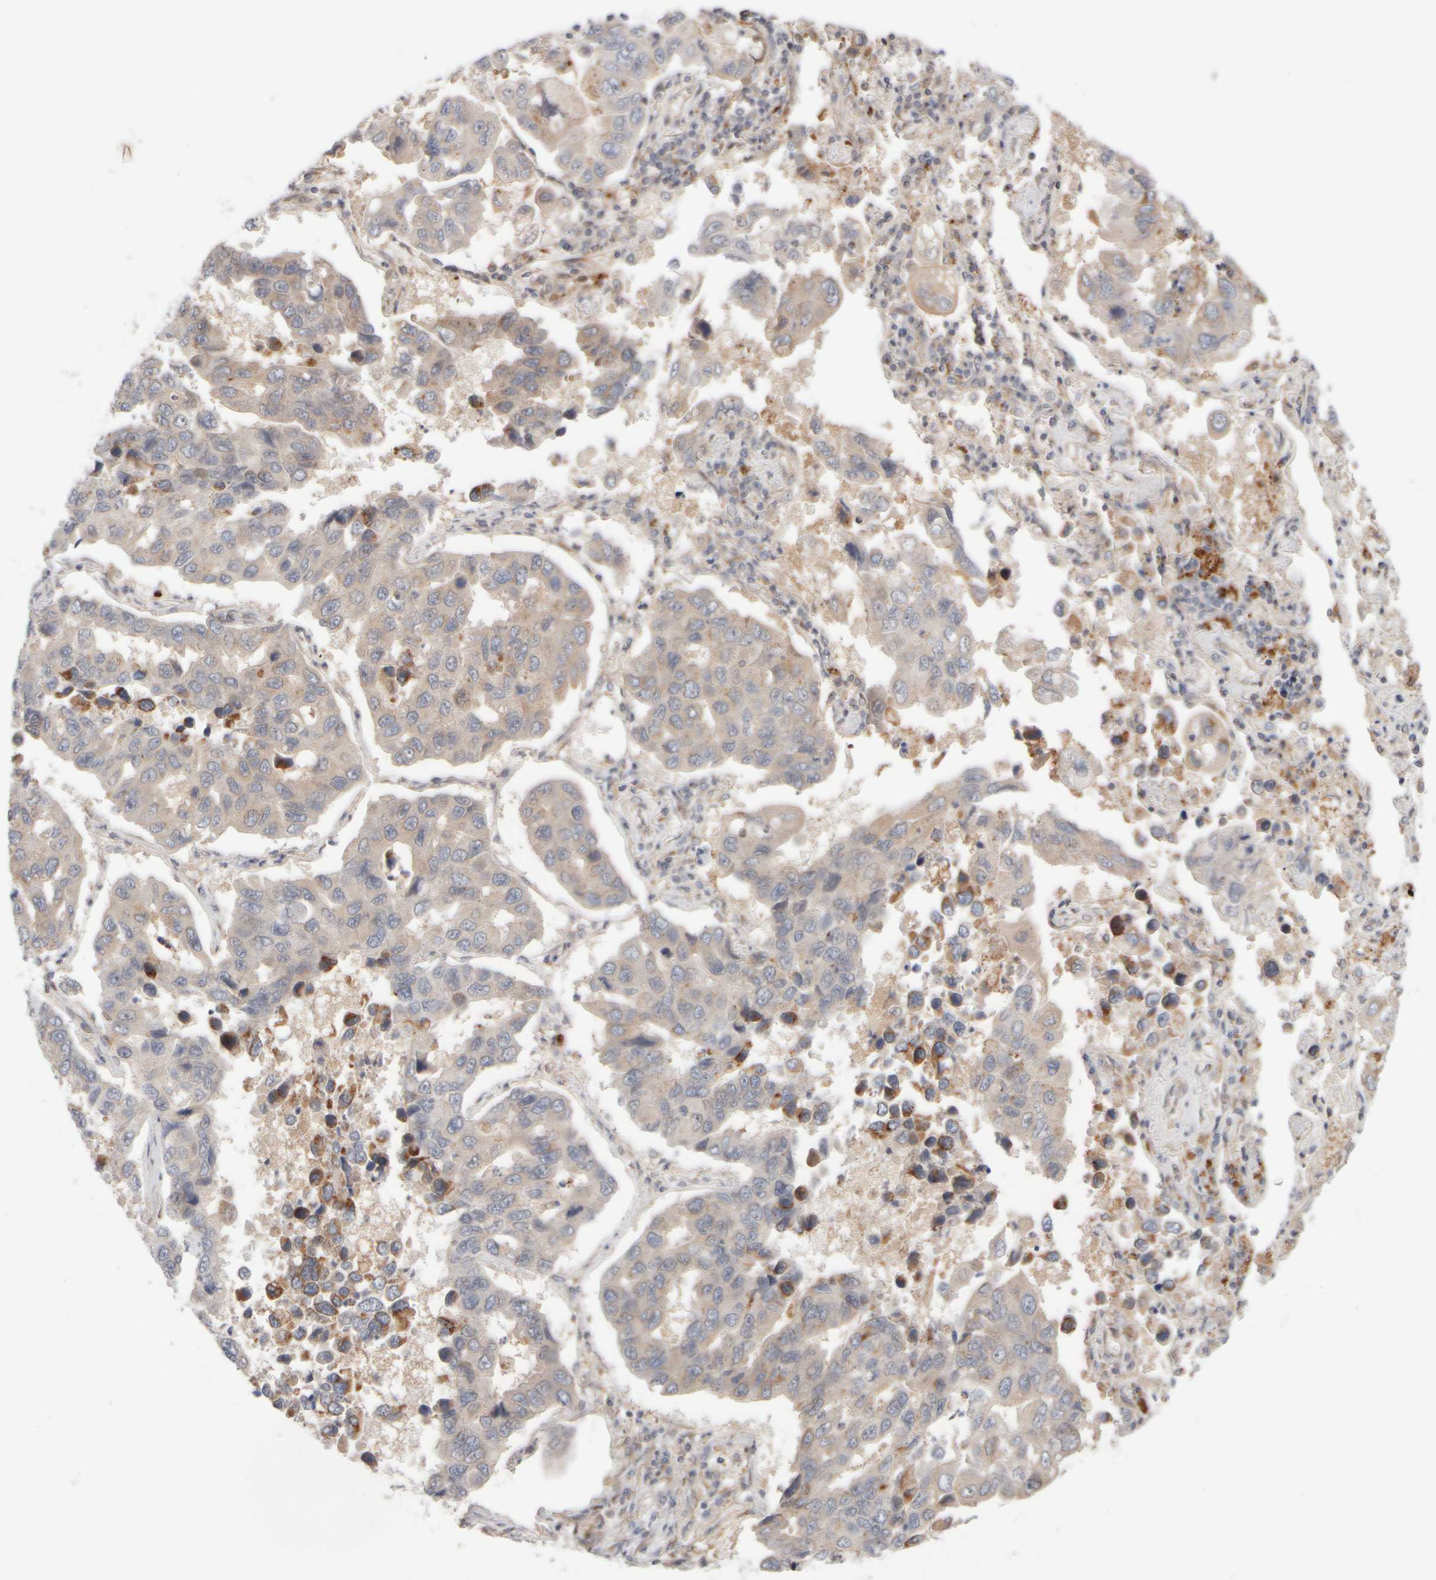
{"staining": {"intensity": "moderate", "quantity": "25%-75%", "location": "cytoplasmic/membranous"}, "tissue": "lung cancer", "cell_type": "Tumor cells", "image_type": "cancer", "snomed": [{"axis": "morphology", "description": "Adenocarcinoma, NOS"}, {"axis": "topography", "description": "Lung"}], "caption": "Lung cancer was stained to show a protein in brown. There is medium levels of moderate cytoplasmic/membranous positivity in about 25%-75% of tumor cells.", "gene": "GCN1", "patient": {"sex": "male", "age": 64}}